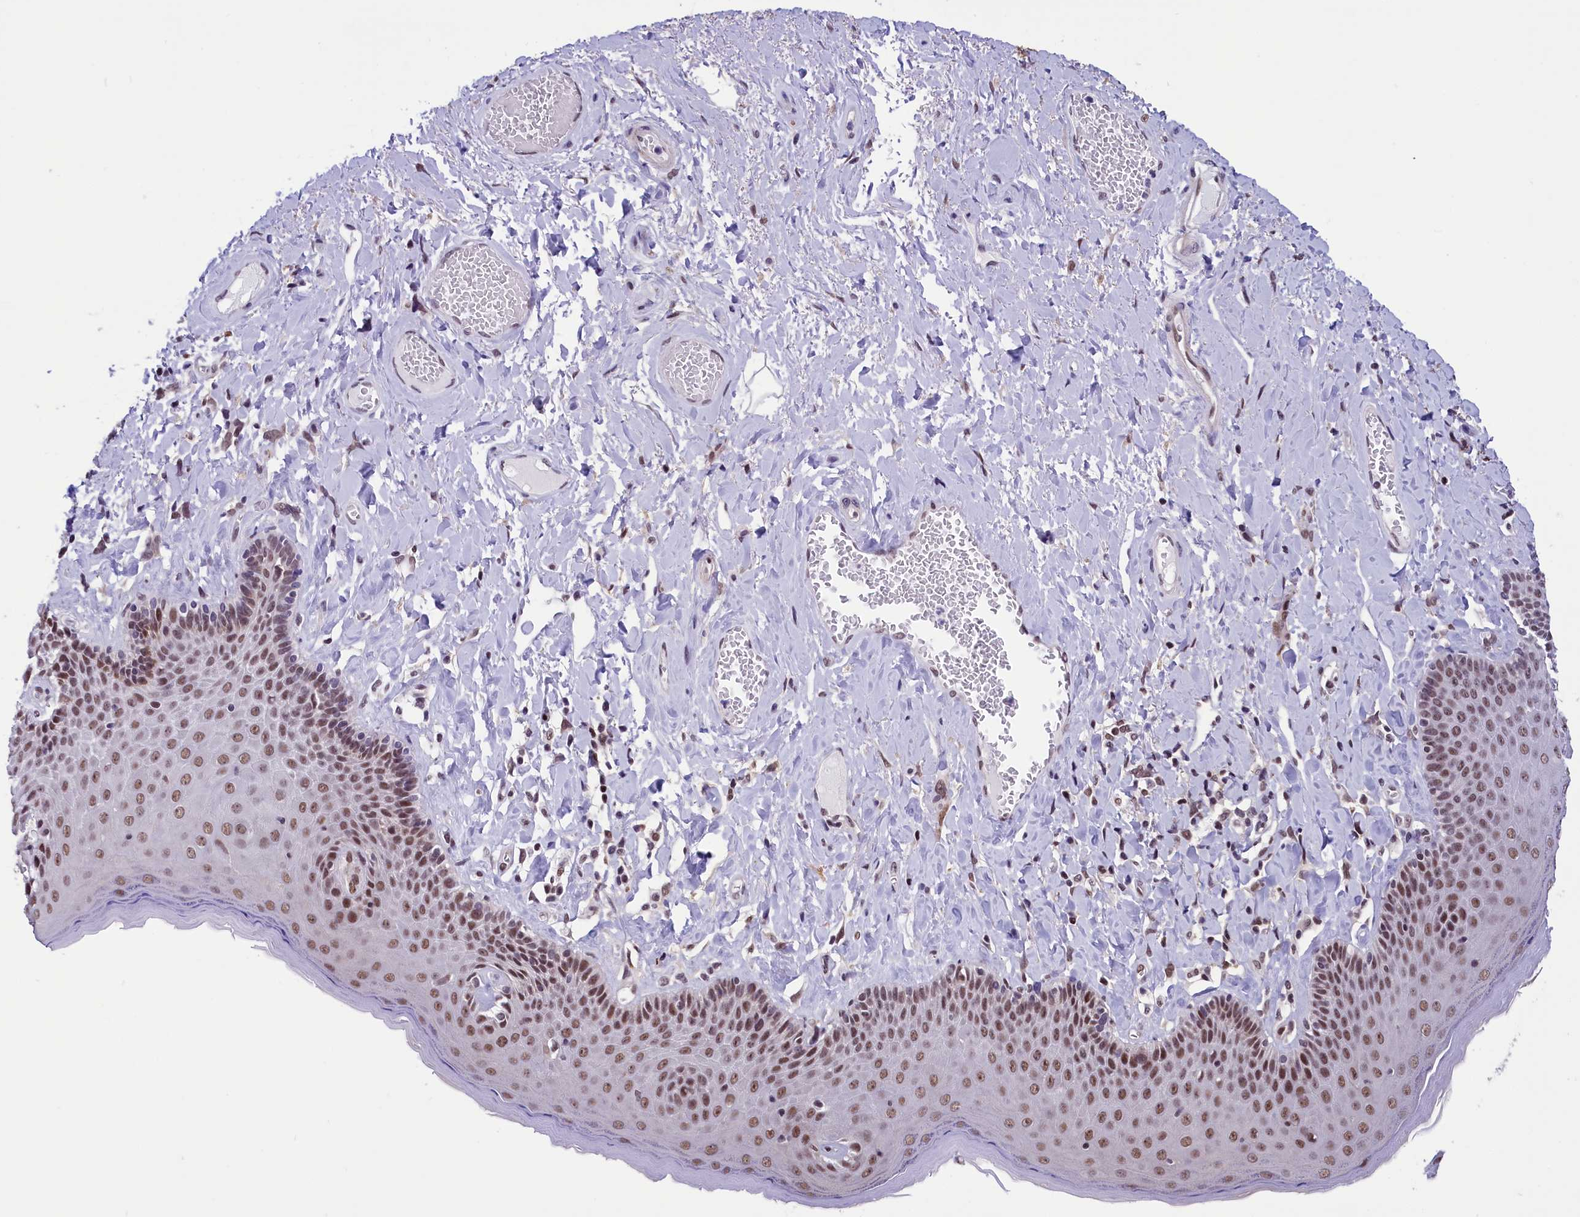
{"staining": {"intensity": "moderate", "quantity": ">75%", "location": "nuclear"}, "tissue": "skin", "cell_type": "Epidermal cells", "image_type": "normal", "snomed": [{"axis": "morphology", "description": "Normal tissue, NOS"}, {"axis": "topography", "description": "Anal"}], "caption": "Normal skin was stained to show a protein in brown. There is medium levels of moderate nuclear expression in approximately >75% of epidermal cells.", "gene": "CDYL2", "patient": {"sex": "male", "age": 69}}